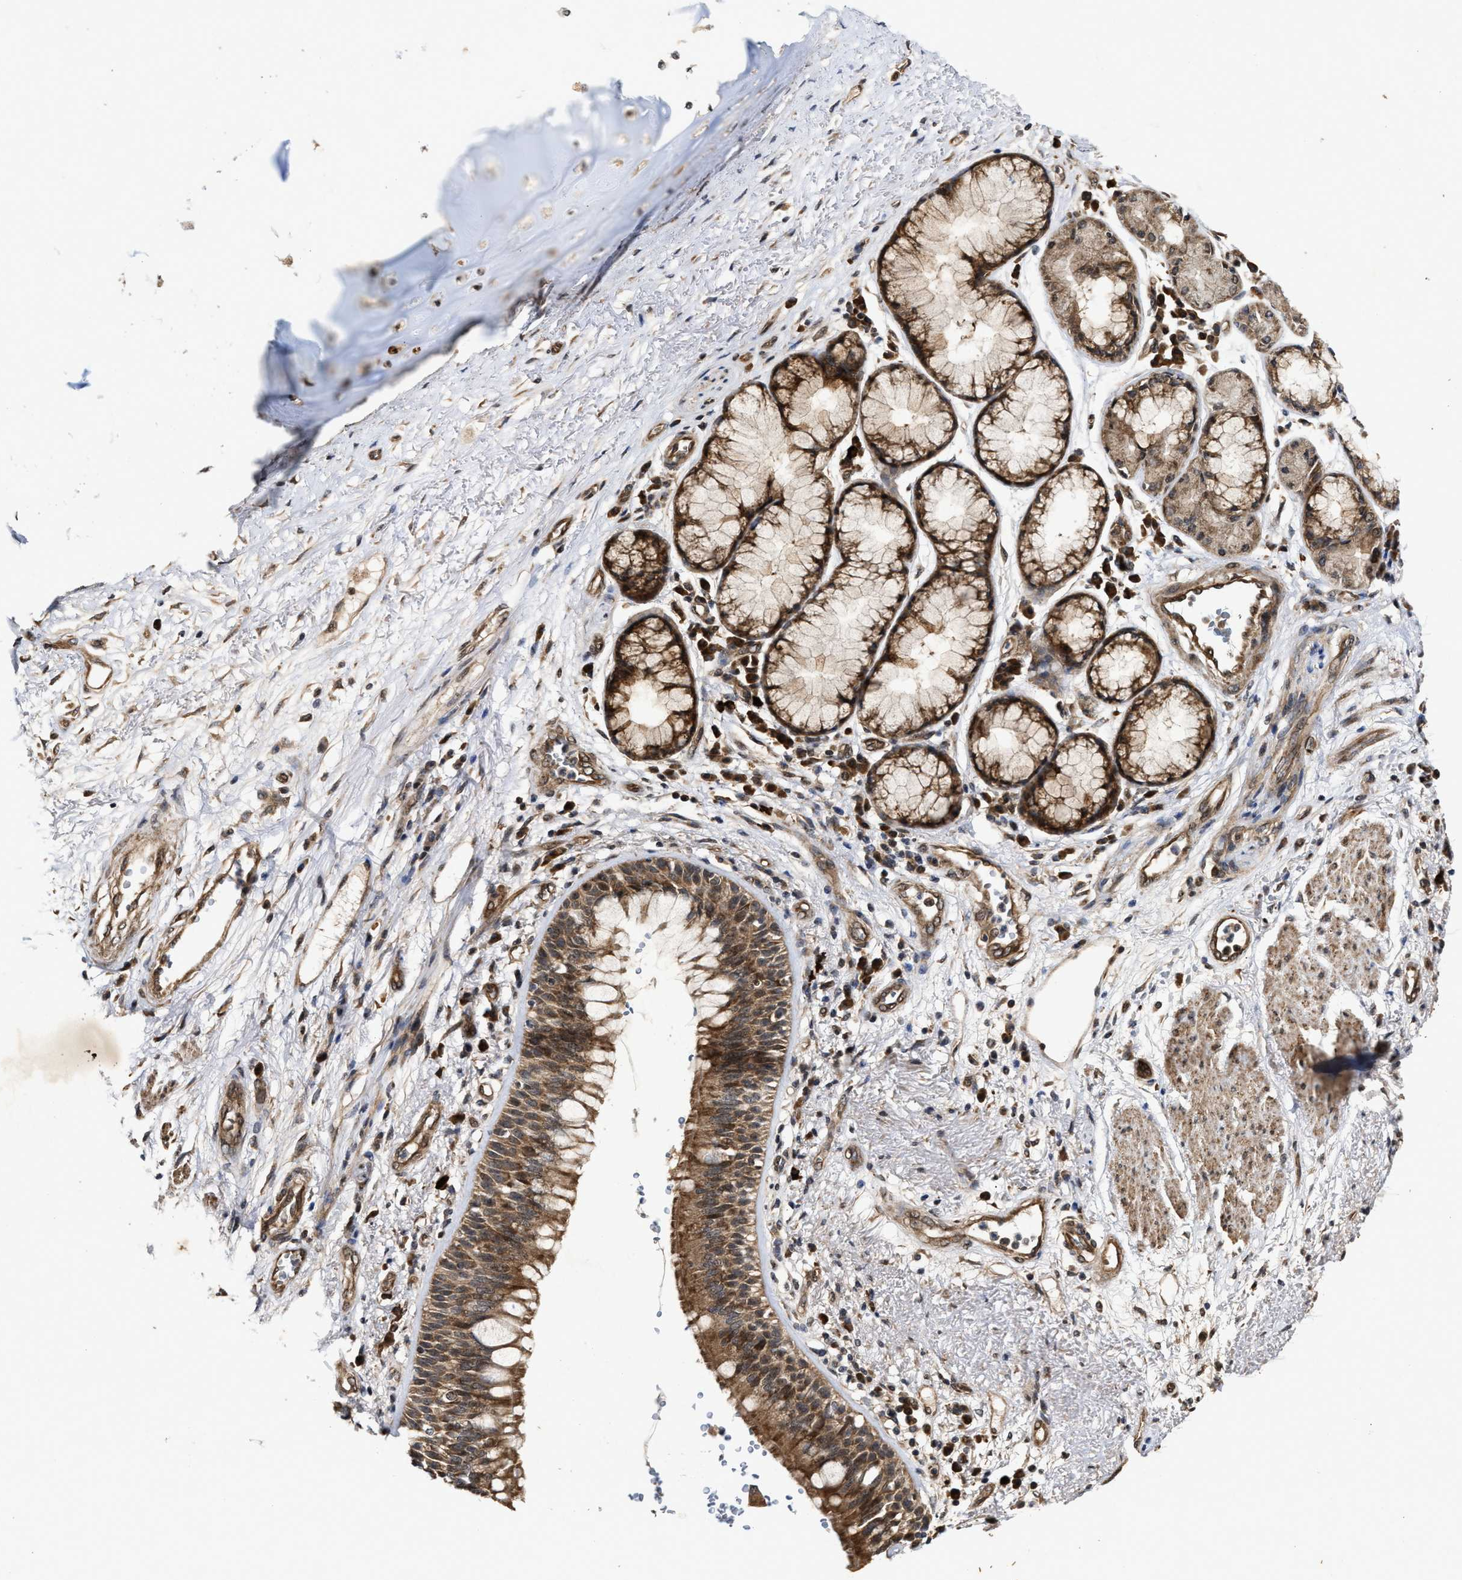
{"staining": {"intensity": "strong", "quantity": ">75%", "location": "cytoplasmic/membranous"}, "tissue": "bronchus", "cell_type": "Respiratory epithelial cells", "image_type": "normal", "snomed": [{"axis": "morphology", "description": "Normal tissue, NOS"}, {"axis": "morphology", "description": "Adenocarcinoma, NOS"}, {"axis": "morphology", "description": "Adenocarcinoma, metastatic, NOS"}, {"axis": "topography", "description": "Lymph node"}, {"axis": "topography", "description": "Bronchus"}, {"axis": "topography", "description": "Lung"}], "caption": "Immunohistochemistry of benign bronchus reveals high levels of strong cytoplasmic/membranous staining in approximately >75% of respiratory epithelial cells. (DAB IHC, brown staining for protein, blue staining for nuclei).", "gene": "CFLAR", "patient": {"sex": "female", "age": 54}}